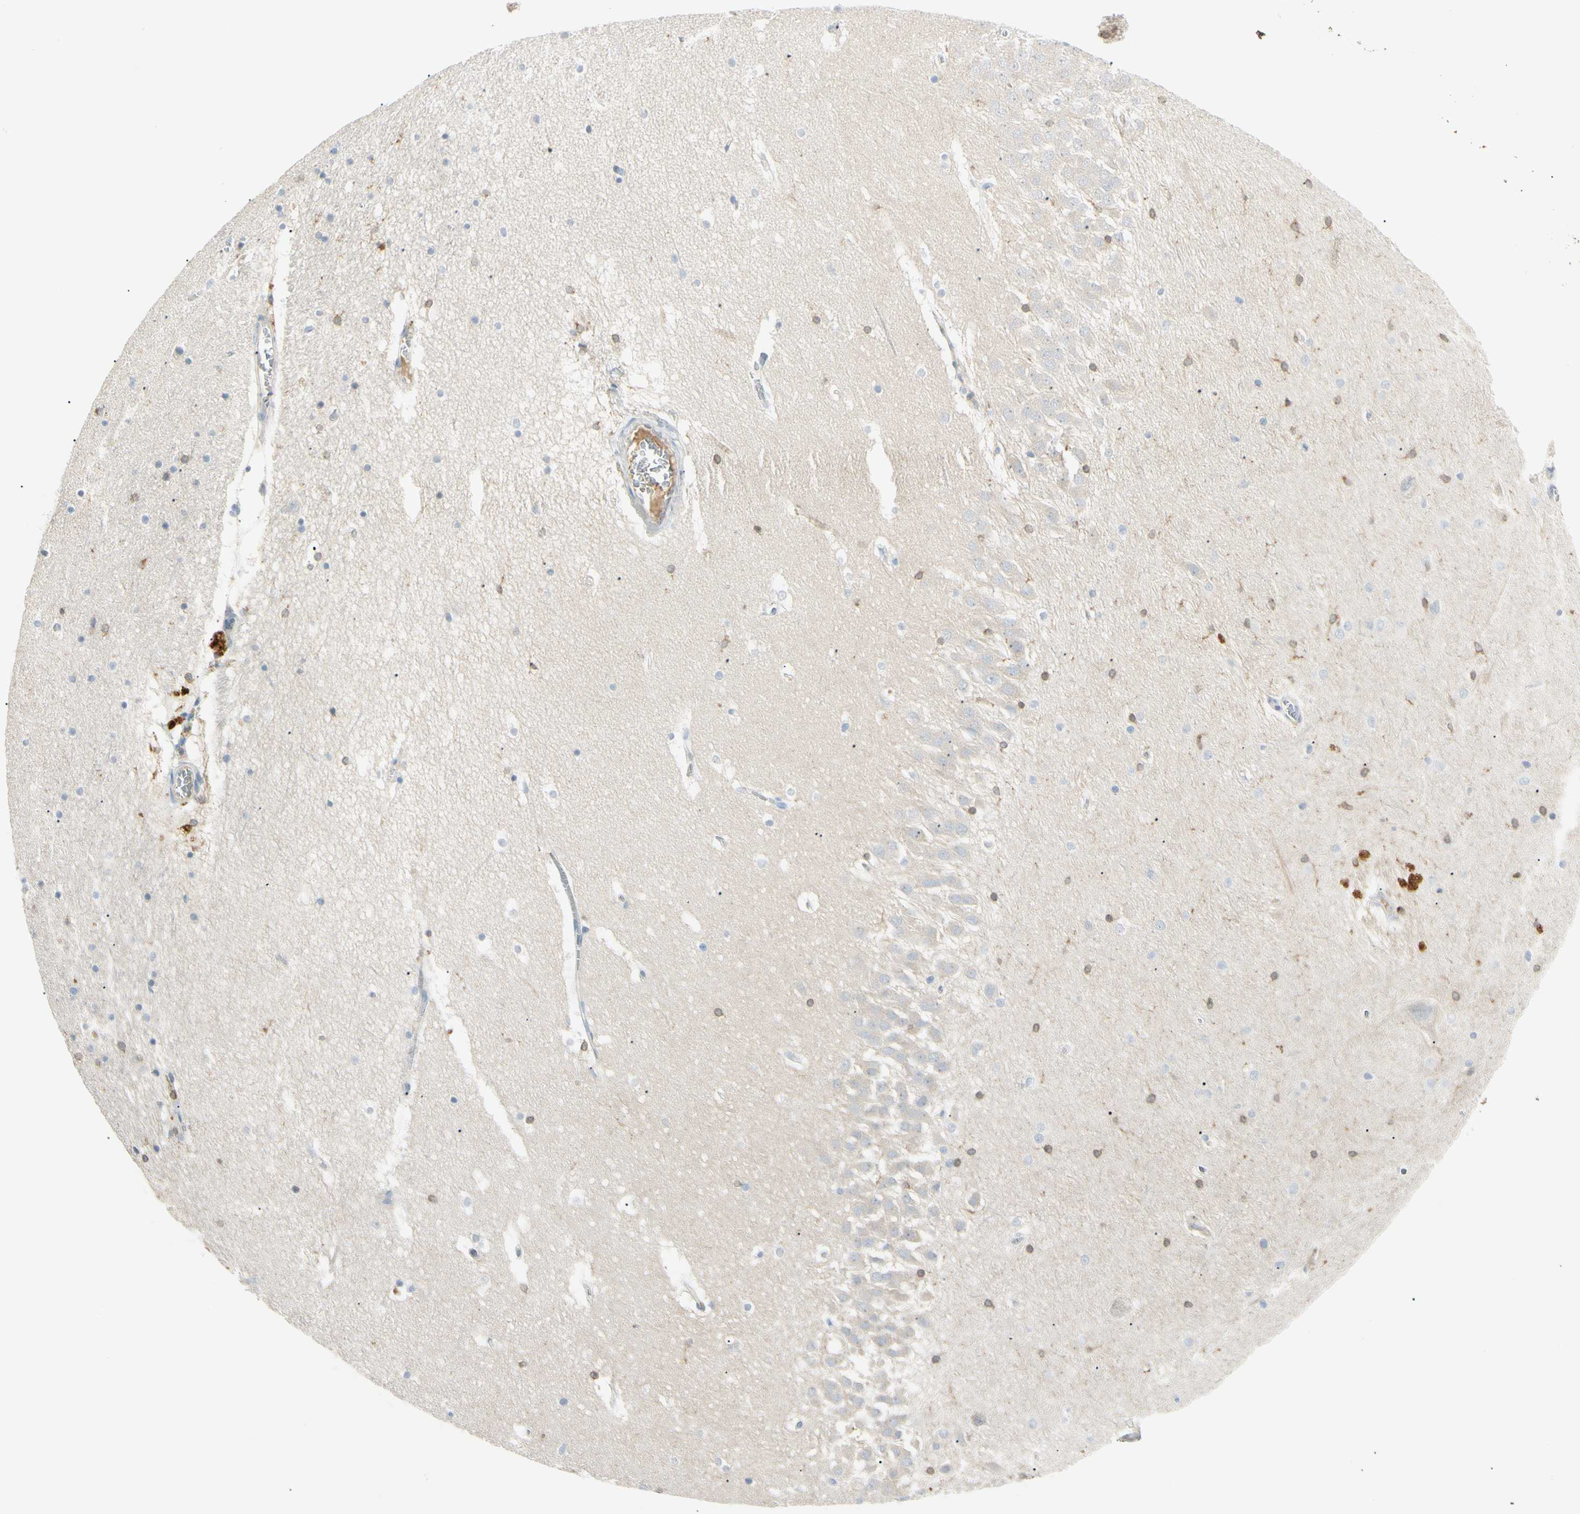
{"staining": {"intensity": "moderate", "quantity": "<25%", "location": "cytoplasmic/membranous"}, "tissue": "hippocampus", "cell_type": "Glial cells", "image_type": "normal", "snomed": [{"axis": "morphology", "description": "Normal tissue, NOS"}, {"axis": "topography", "description": "Hippocampus"}], "caption": "Protein staining reveals moderate cytoplasmic/membranous expression in about <25% of glial cells in benign hippocampus.", "gene": "LPCAT2", "patient": {"sex": "male", "age": 45}}